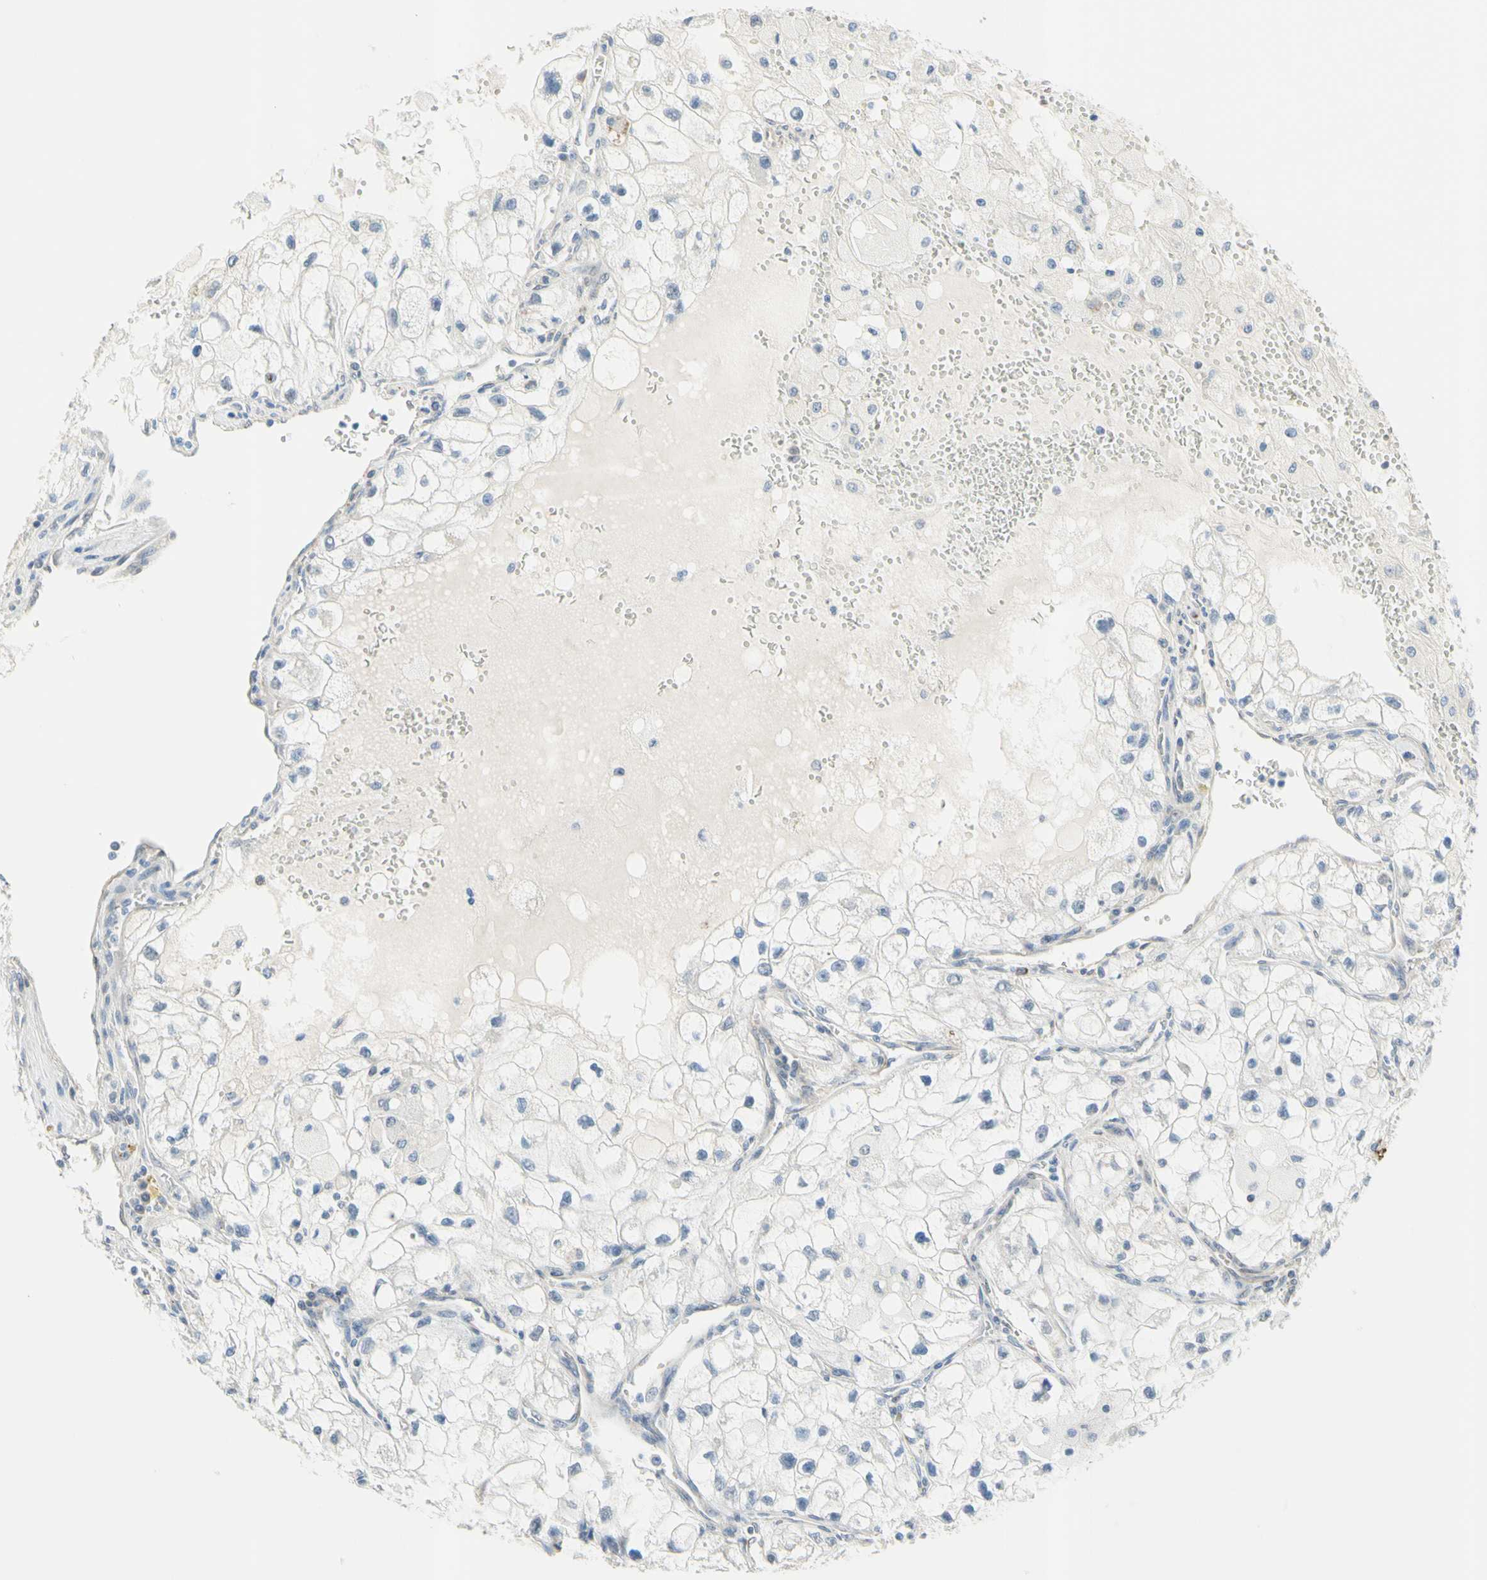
{"staining": {"intensity": "negative", "quantity": "none", "location": "none"}, "tissue": "renal cancer", "cell_type": "Tumor cells", "image_type": "cancer", "snomed": [{"axis": "morphology", "description": "Adenocarcinoma, NOS"}, {"axis": "topography", "description": "Kidney"}], "caption": "Immunohistochemical staining of human renal adenocarcinoma reveals no significant expression in tumor cells.", "gene": "TRAF2", "patient": {"sex": "female", "age": 70}}